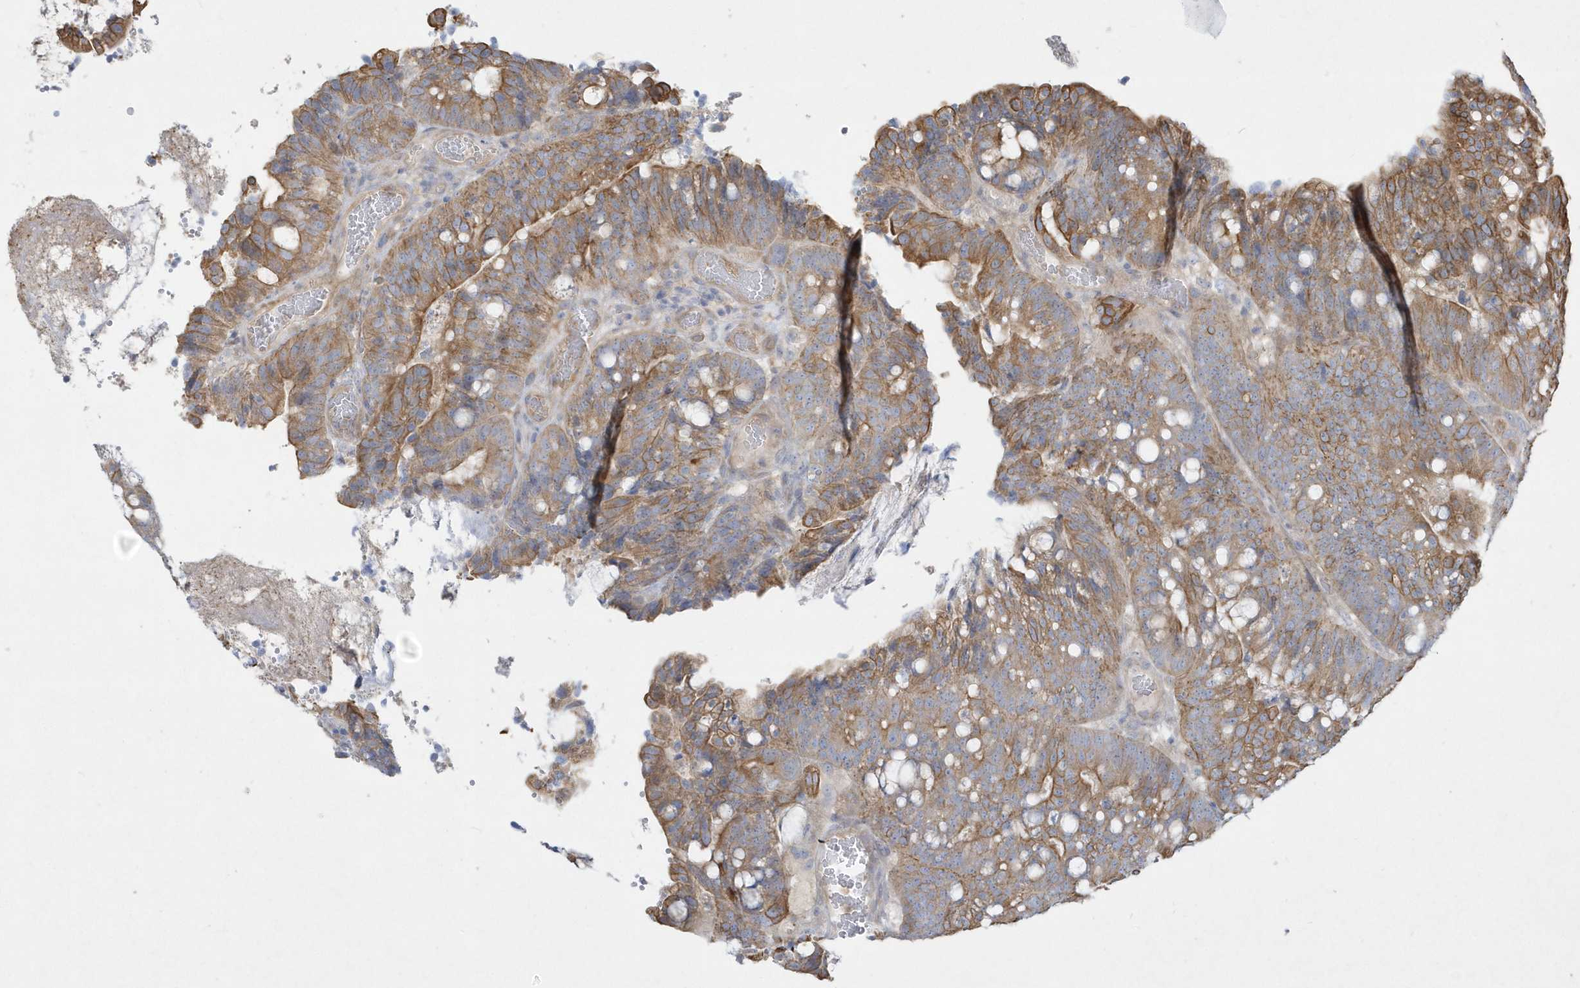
{"staining": {"intensity": "moderate", "quantity": ">75%", "location": "cytoplasmic/membranous"}, "tissue": "colorectal cancer", "cell_type": "Tumor cells", "image_type": "cancer", "snomed": [{"axis": "morphology", "description": "Adenocarcinoma, NOS"}, {"axis": "topography", "description": "Colon"}], "caption": "Colorectal adenocarcinoma tissue reveals moderate cytoplasmic/membranous expression in approximately >75% of tumor cells Using DAB (3,3'-diaminobenzidine) (brown) and hematoxylin (blue) stains, captured at high magnification using brightfield microscopy.", "gene": "LARS1", "patient": {"sex": "female", "age": 66}}